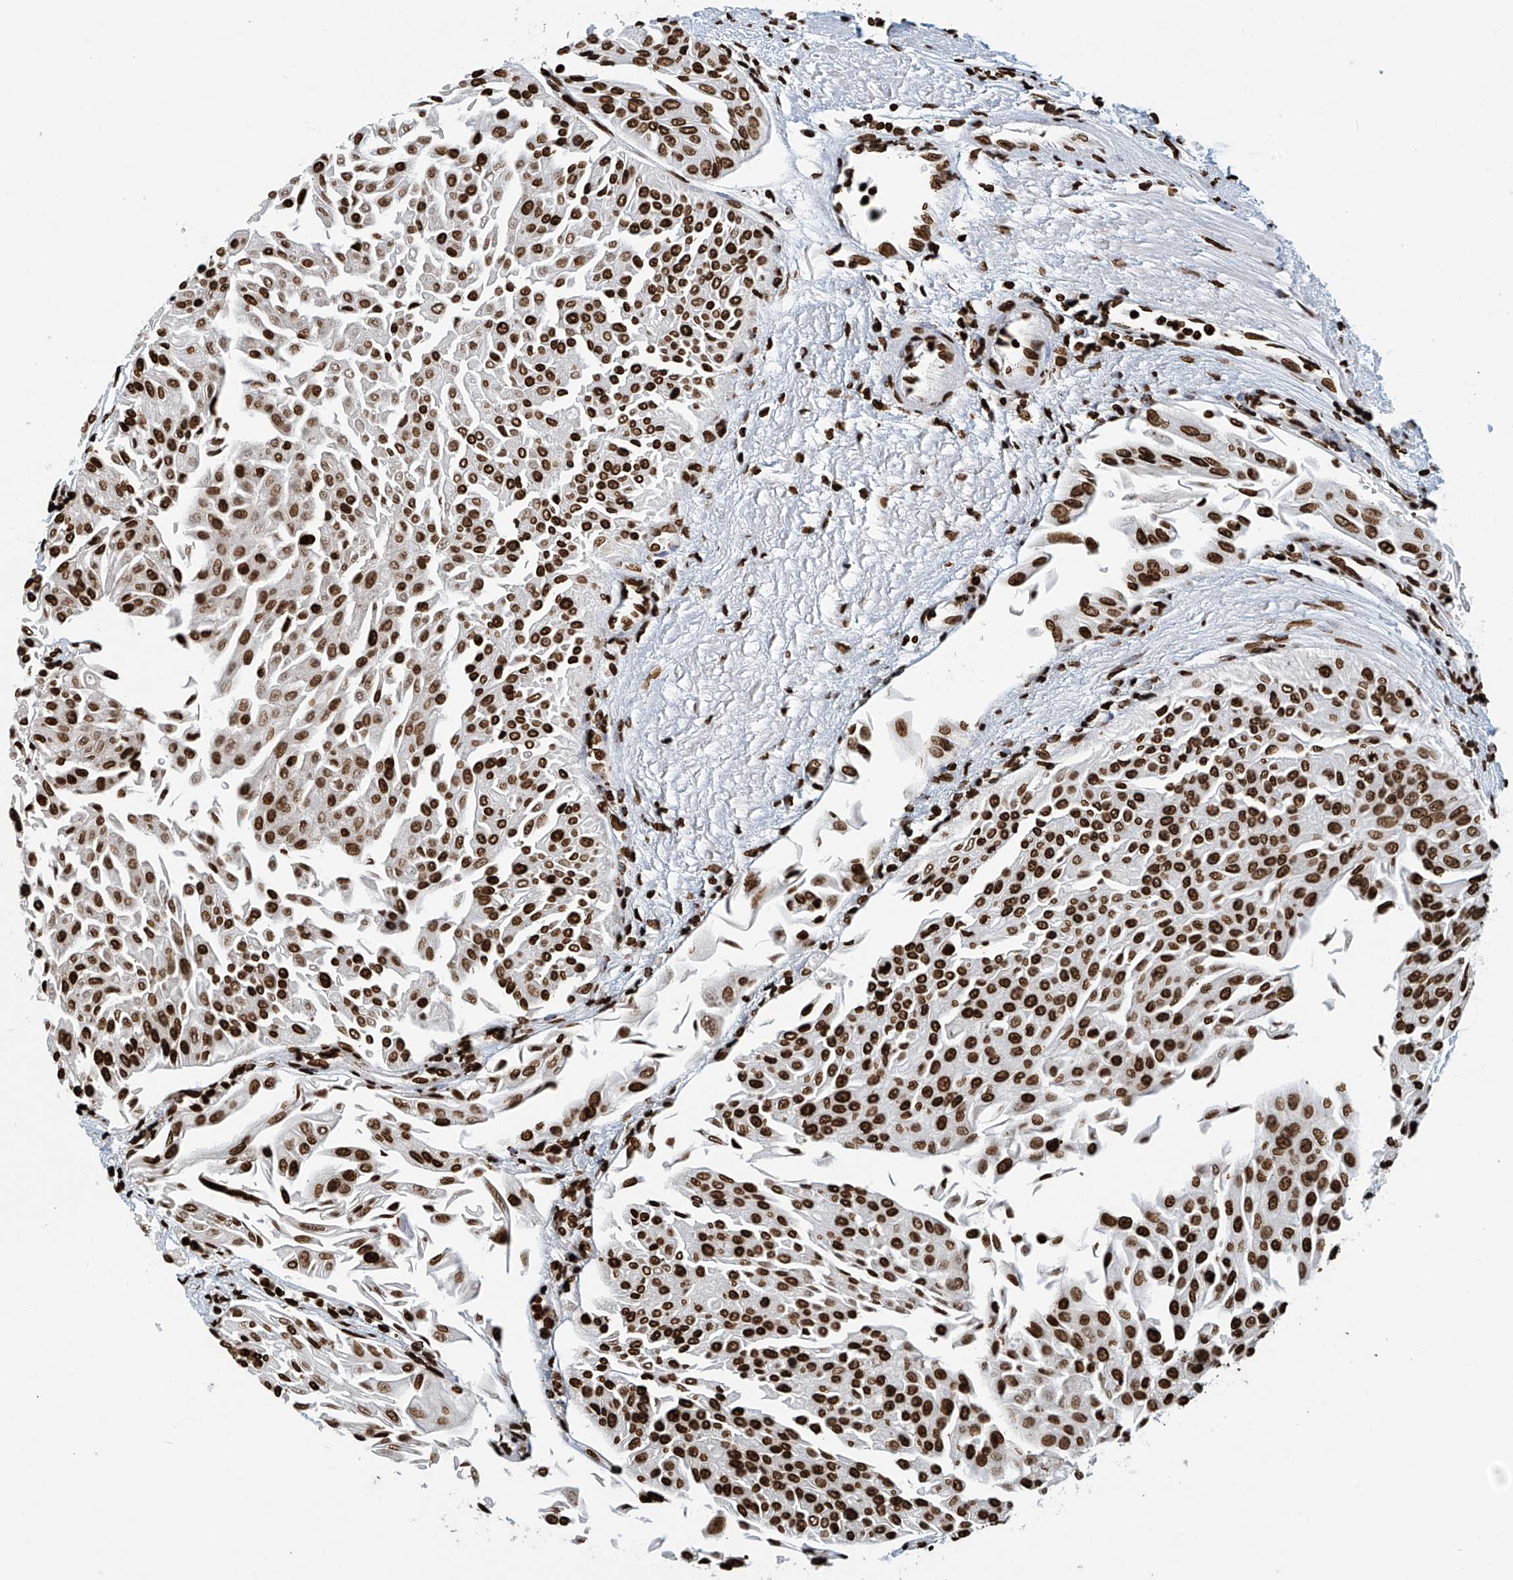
{"staining": {"intensity": "strong", "quantity": ">75%", "location": "nuclear"}, "tissue": "urothelial cancer", "cell_type": "Tumor cells", "image_type": "cancer", "snomed": [{"axis": "morphology", "description": "Urothelial carcinoma, Low grade"}, {"axis": "topography", "description": "Urinary bladder"}], "caption": "IHC (DAB (3,3'-diaminobenzidine)) staining of human low-grade urothelial carcinoma shows strong nuclear protein positivity in about >75% of tumor cells.", "gene": "DPPA2", "patient": {"sex": "male", "age": 67}}